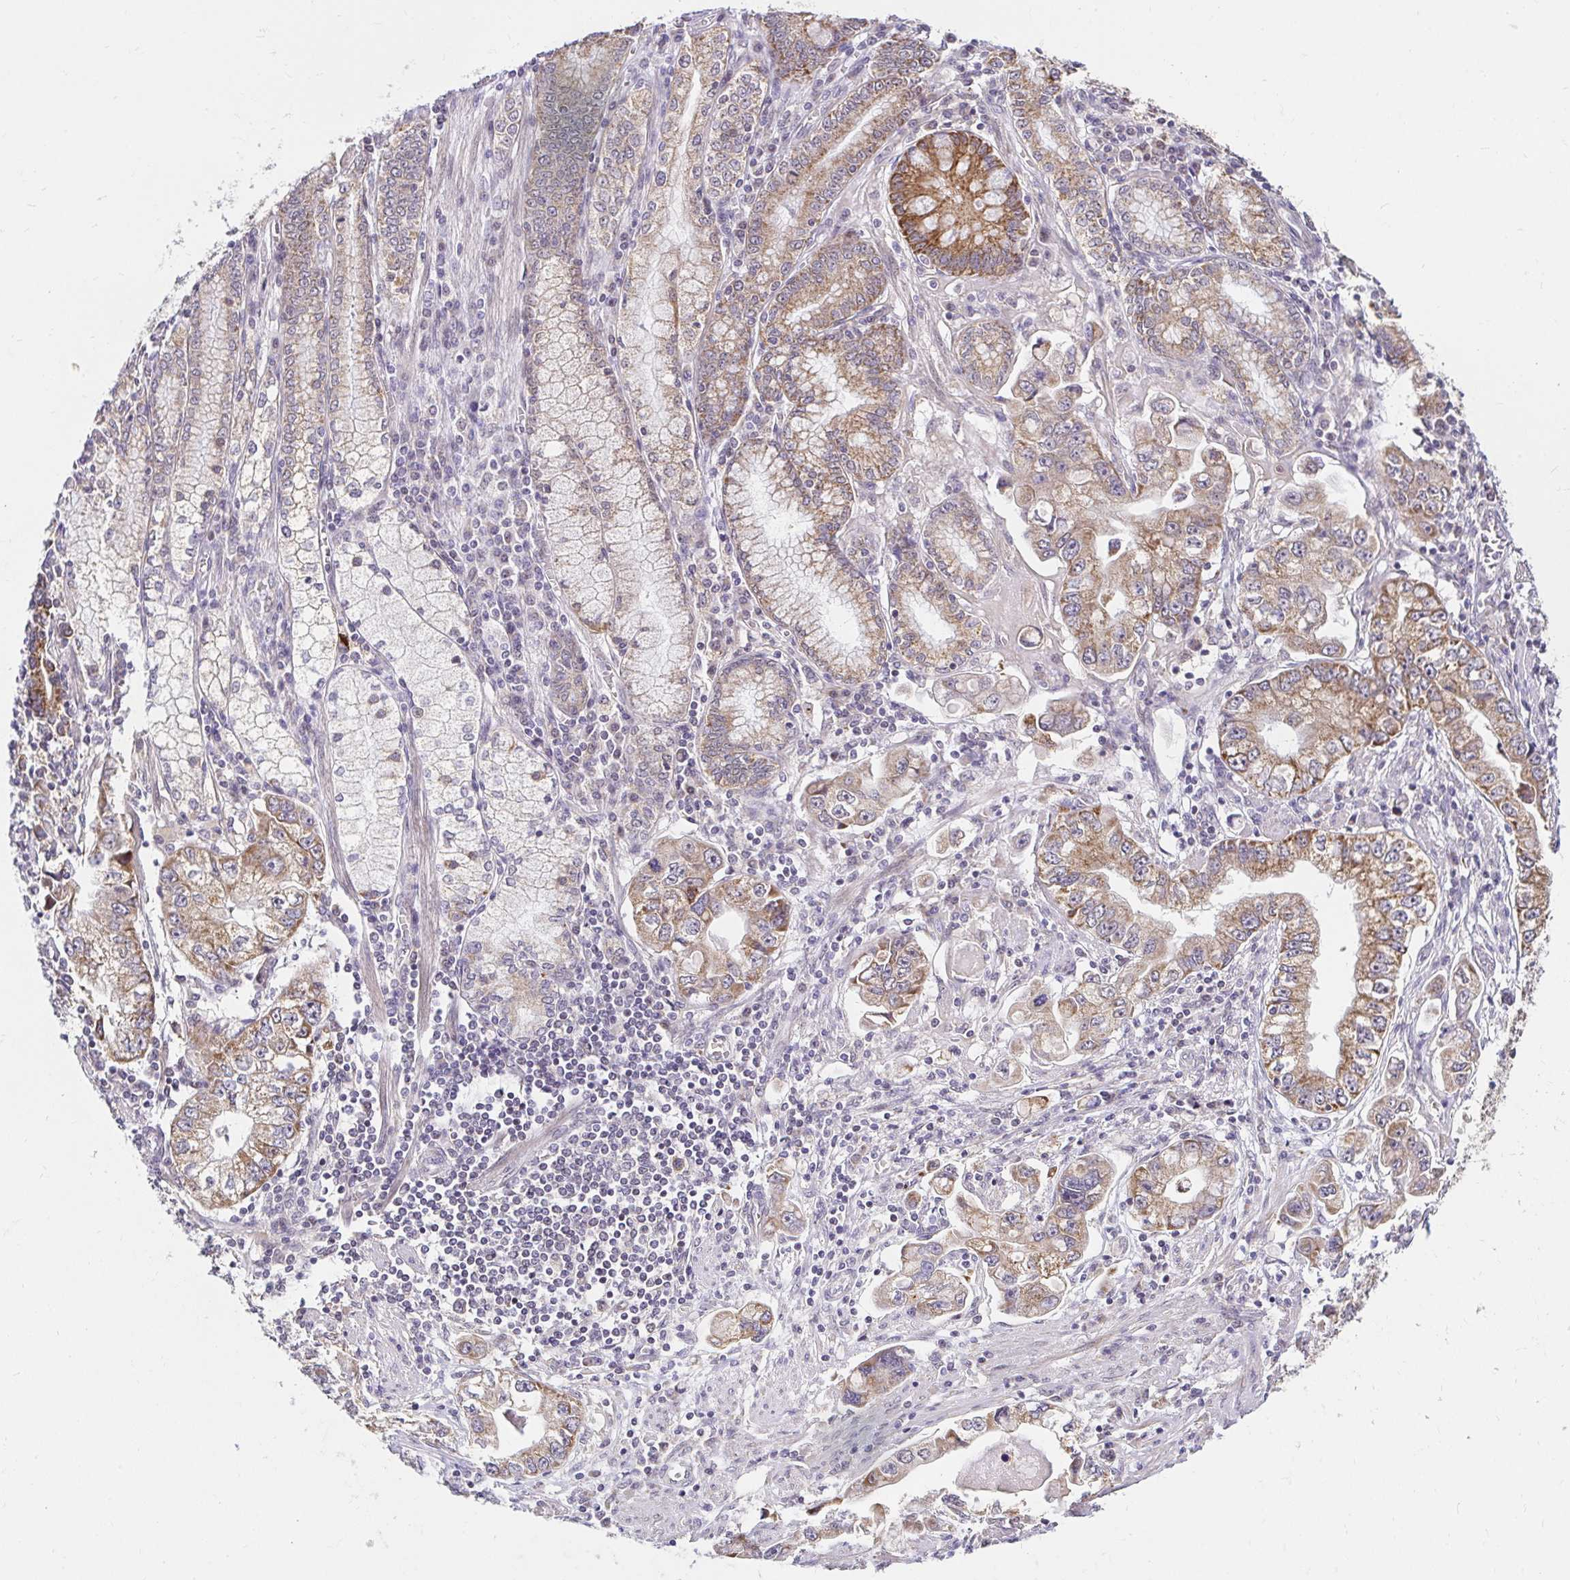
{"staining": {"intensity": "moderate", "quantity": ">75%", "location": "cytoplasmic/membranous"}, "tissue": "stomach cancer", "cell_type": "Tumor cells", "image_type": "cancer", "snomed": [{"axis": "morphology", "description": "Adenocarcinoma, NOS"}, {"axis": "topography", "description": "Stomach, lower"}], "caption": "An IHC photomicrograph of neoplastic tissue is shown. Protein staining in brown highlights moderate cytoplasmic/membranous positivity in adenocarcinoma (stomach) within tumor cells.", "gene": "TIMM50", "patient": {"sex": "female", "age": 93}}